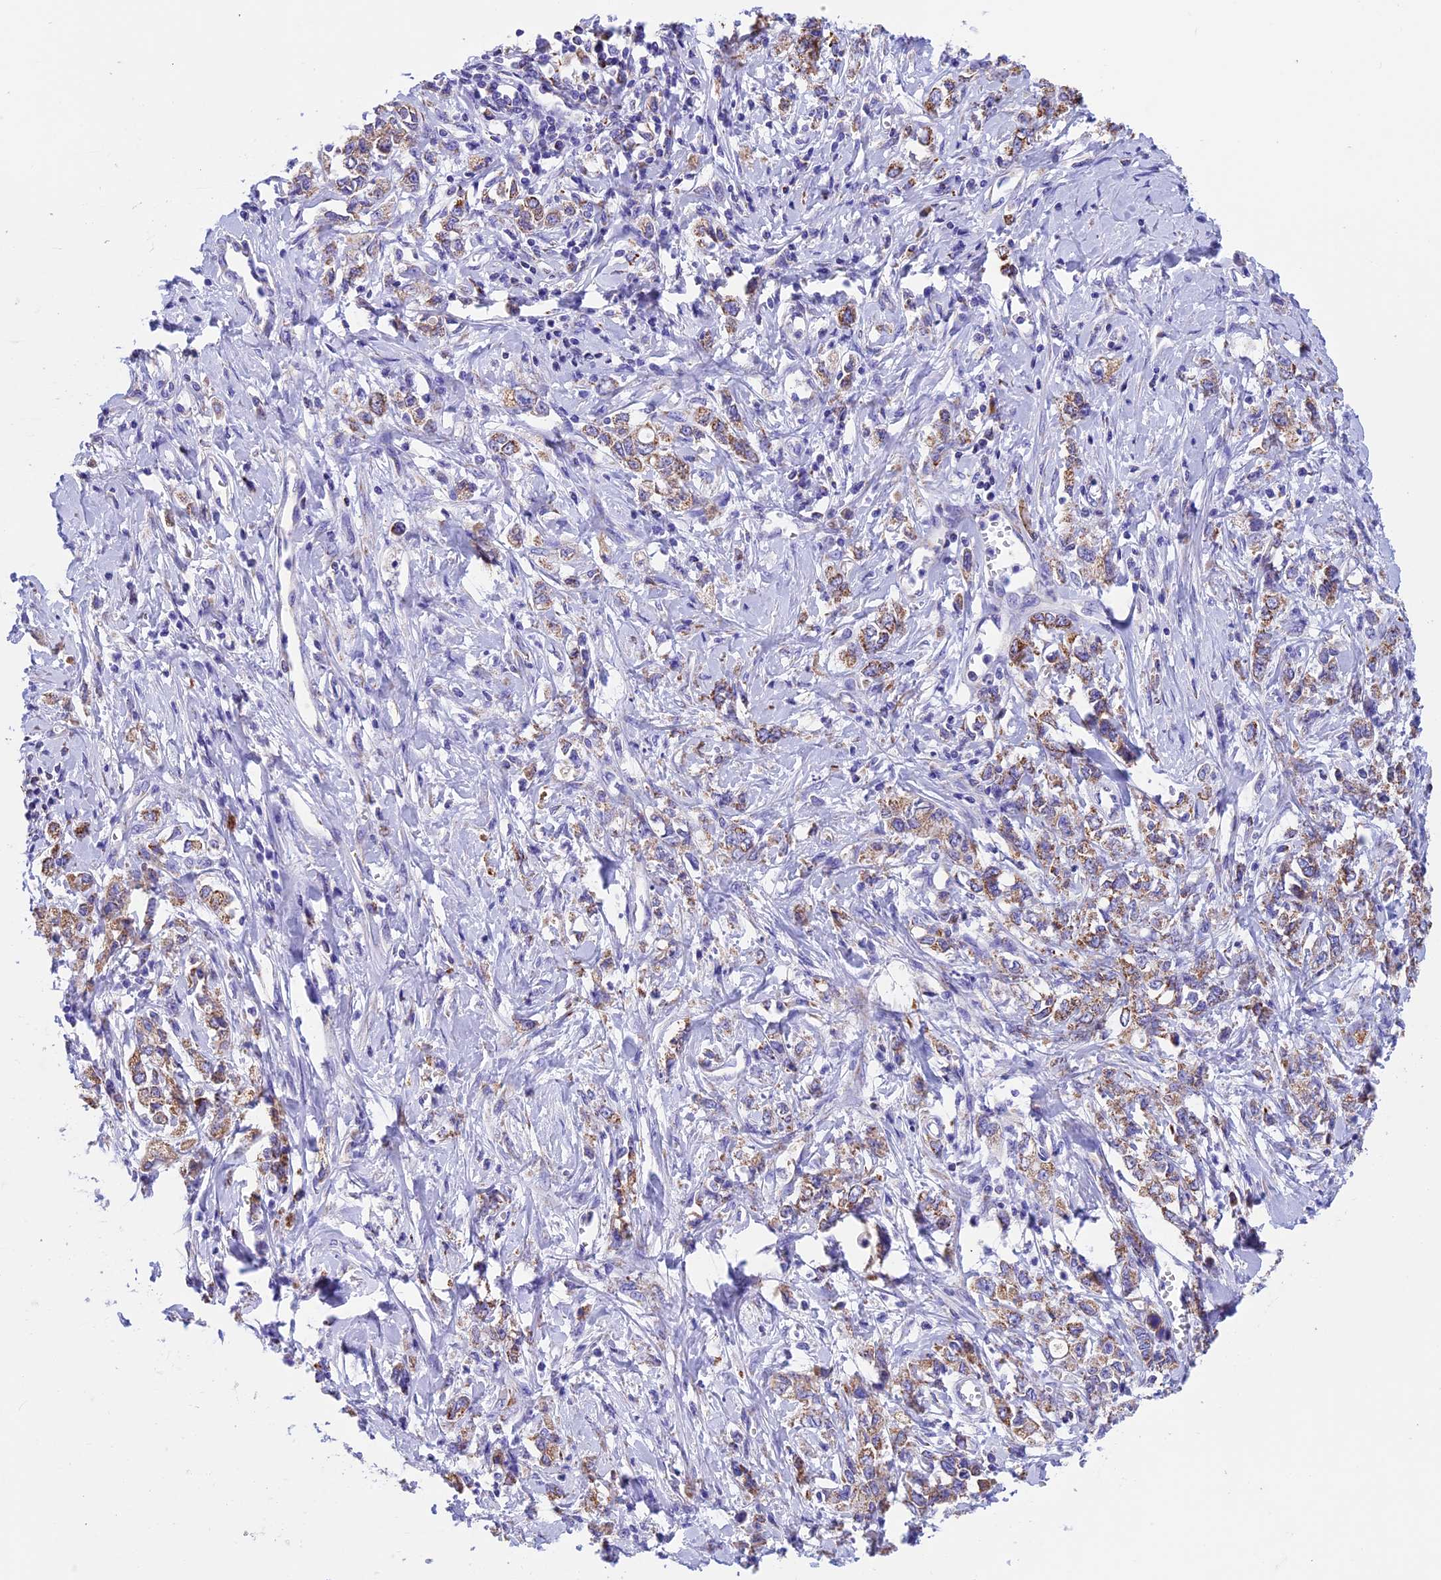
{"staining": {"intensity": "moderate", "quantity": ">75%", "location": "cytoplasmic/membranous"}, "tissue": "stomach cancer", "cell_type": "Tumor cells", "image_type": "cancer", "snomed": [{"axis": "morphology", "description": "Adenocarcinoma, NOS"}, {"axis": "topography", "description": "Stomach"}], "caption": "The micrograph exhibits immunohistochemical staining of stomach cancer. There is moderate cytoplasmic/membranous staining is identified in approximately >75% of tumor cells.", "gene": "SLC8B1", "patient": {"sex": "female", "age": 76}}